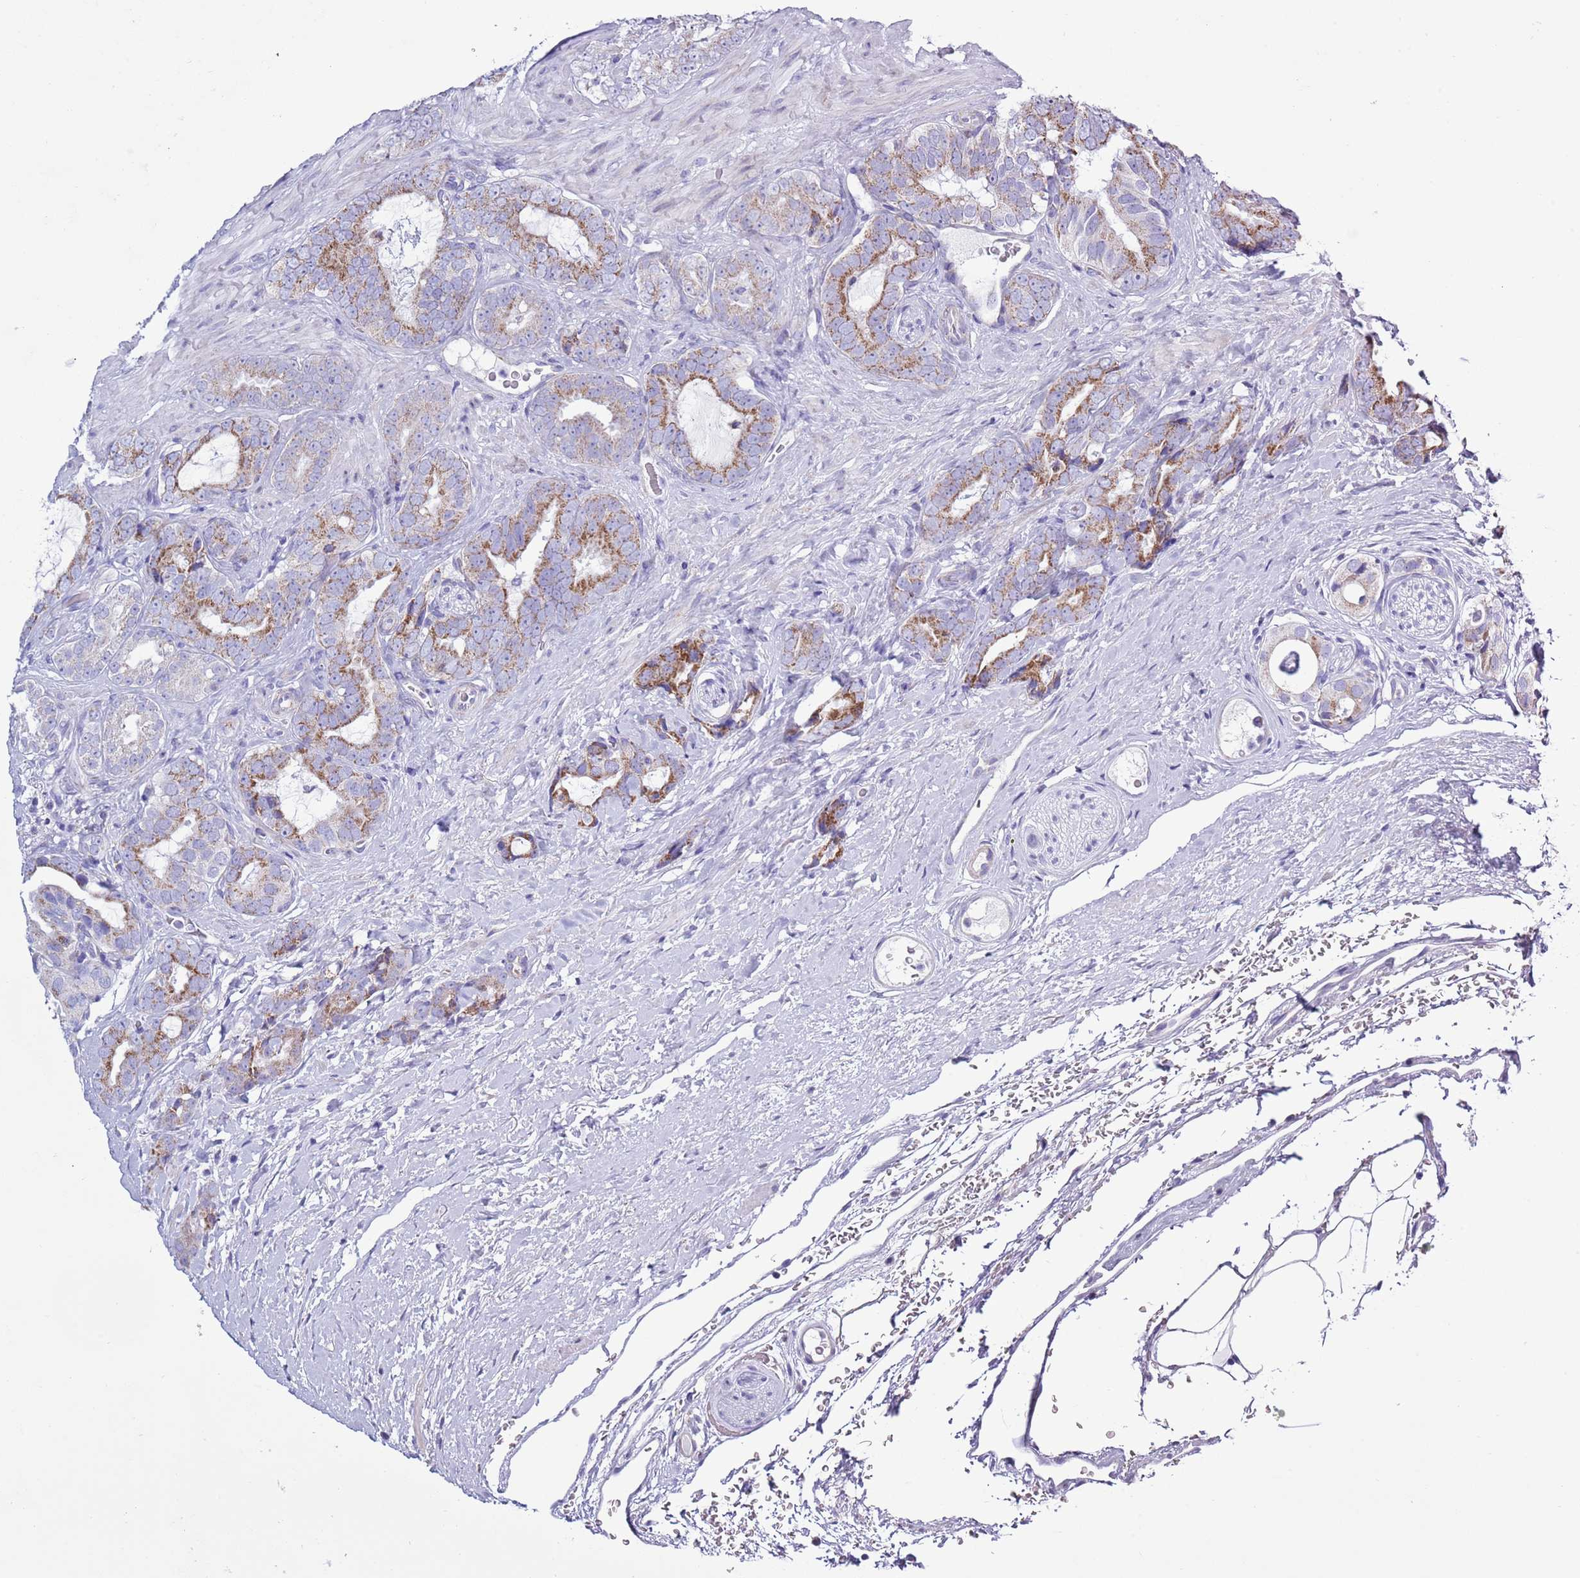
{"staining": {"intensity": "moderate", "quantity": "25%-75%", "location": "cytoplasmic/membranous"}, "tissue": "prostate cancer", "cell_type": "Tumor cells", "image_type": "cancer", "snomed": [{"axis": "morphology", "description": "Adenocarcinoma, High grade"}, {"axis": "topography", "description": "Prostate"}], "caption": "Immunohistochemical staining of prostate high-grade adenocarcinoma reveals medium levels of moderate cytoplasmic/membranous protein positivity in about 25%-75% of tumor cells.", "gene": "MOCOS", "patient": {"sex": "male", "age": 71}}